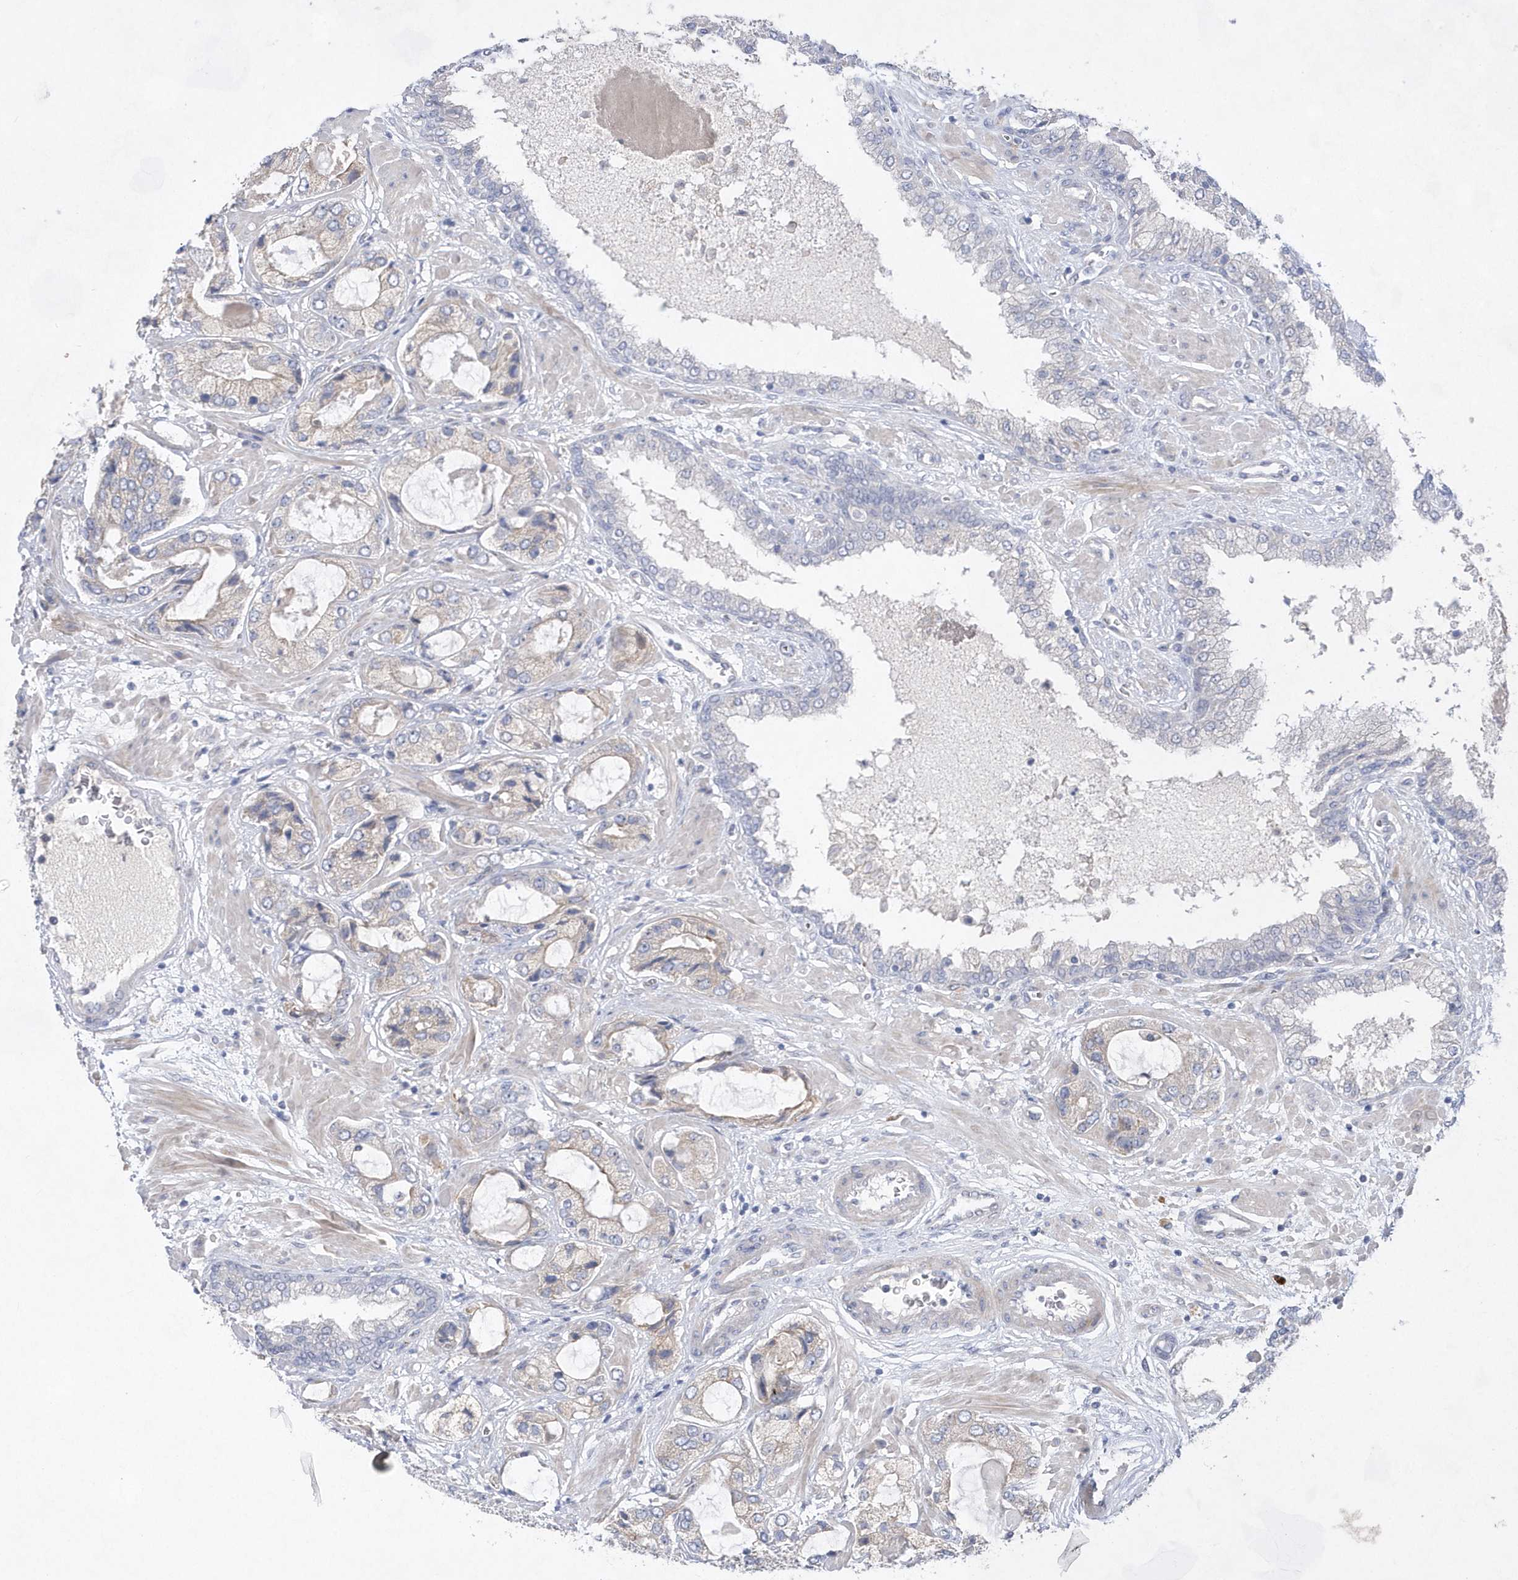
{"staining": {"intensity": "negative", "quantity": "none", "location": "none"}, "tissue": "prostate cancer", "cell_type": "Tumor cells", "image_type": "cancer", "snomed": [{"axis": "morphology", "description": "Adenocarcinoma, High grade"}, {"axis": "topography", "description": "Prostate"}], "caption": "DAB (3,3'-diaminobenzidine) immunohistochemical staining of human prostate adenocarcinoma (high-grade) shows no significant staining in tumor cells.", "gene": "TMEM132B", "patient": {"sex": "male", "age": 59}}